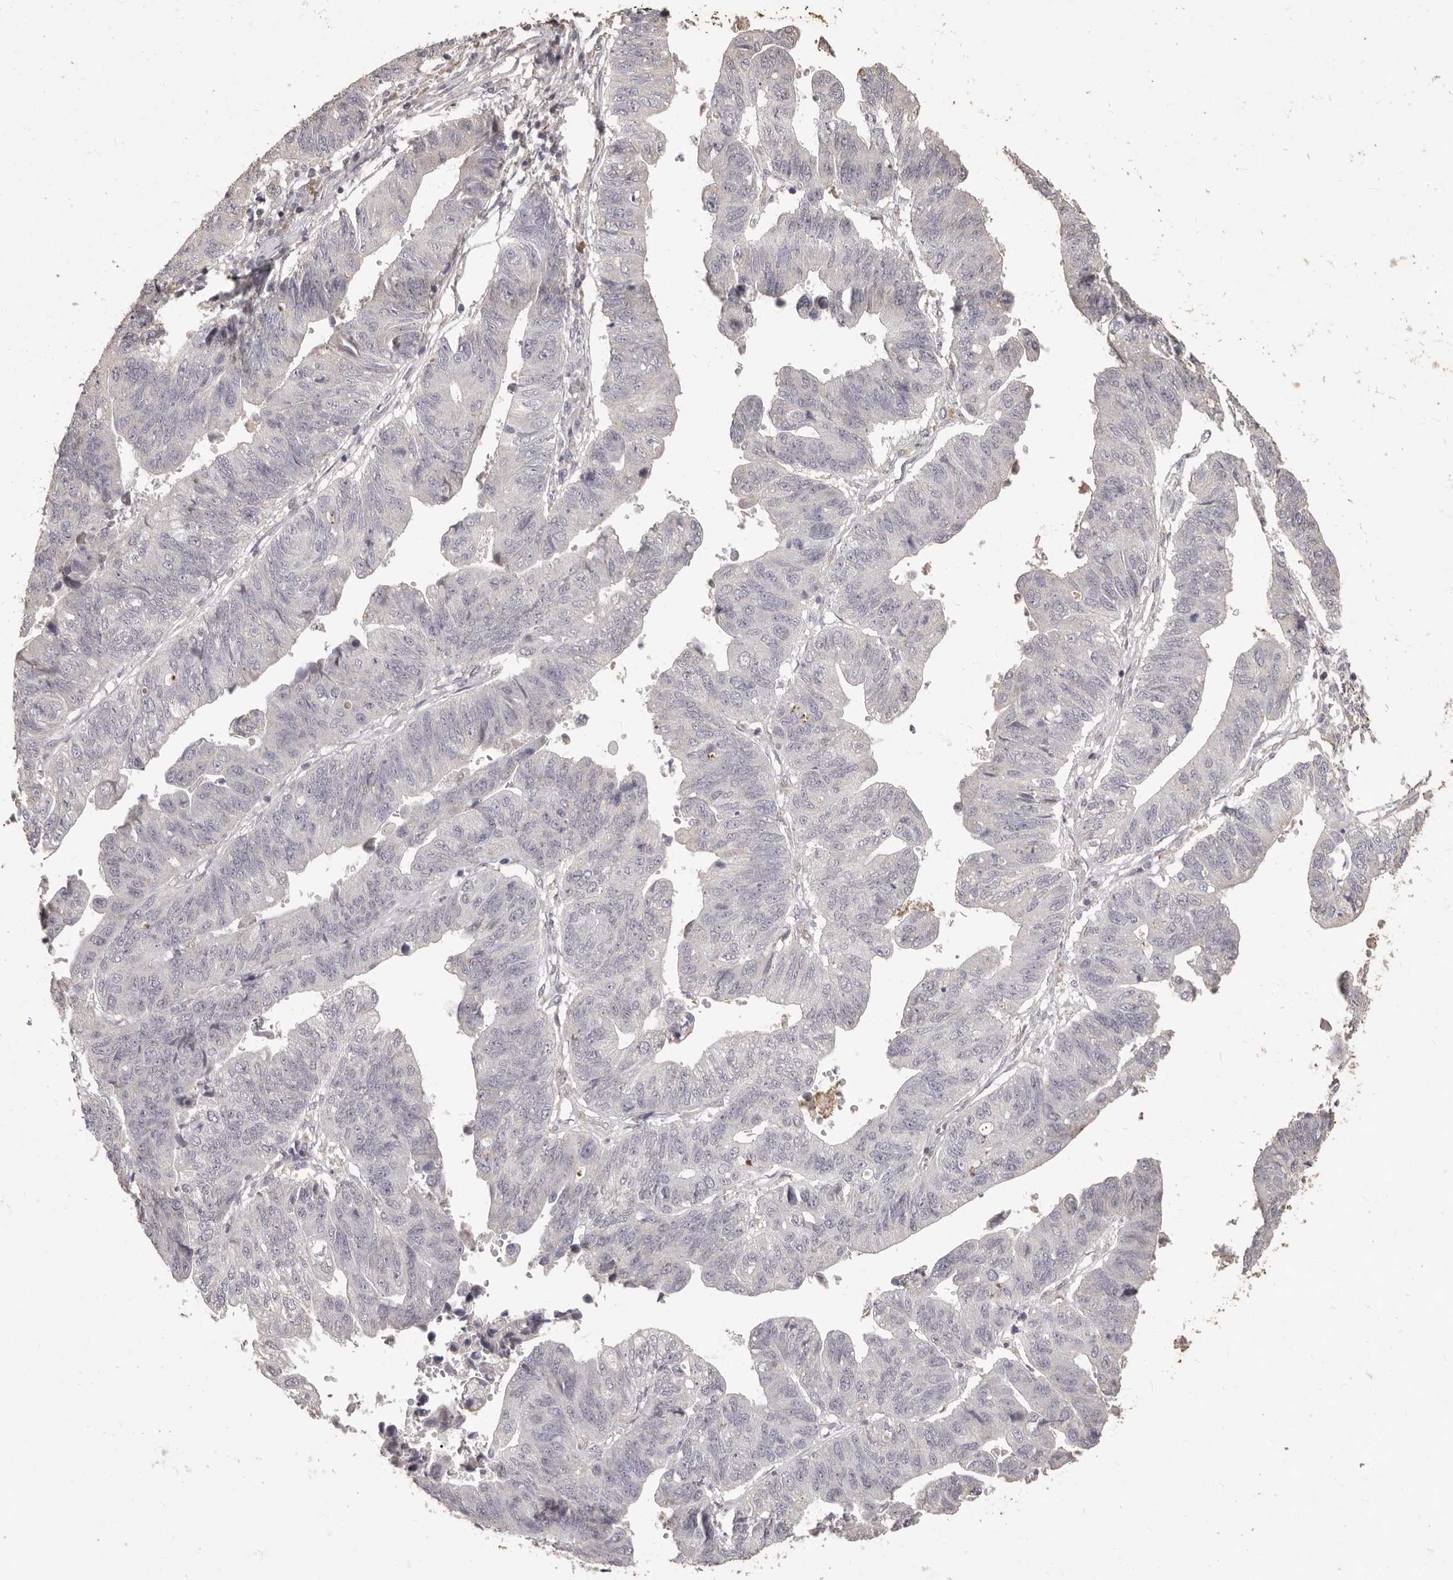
{"staining": {"intensity": "negative", "quantity": "none", "location": "none"}, "tissue": "stomach cancer", "cell_type": "Tumor cells", "image_type": "cancer", "snomed": [{"axis": "morphology", "description": "Adenocarcinoma, NOS"}, {"axis": "topography", "description": "Stomach"}], "caption": "A histopathology image of stomach adenocarcinoma stained for a protein demonstrates no brown staining in tumor cells.", "gene": "PRSS27", "patient": {"sex": "male", "age": 59}}